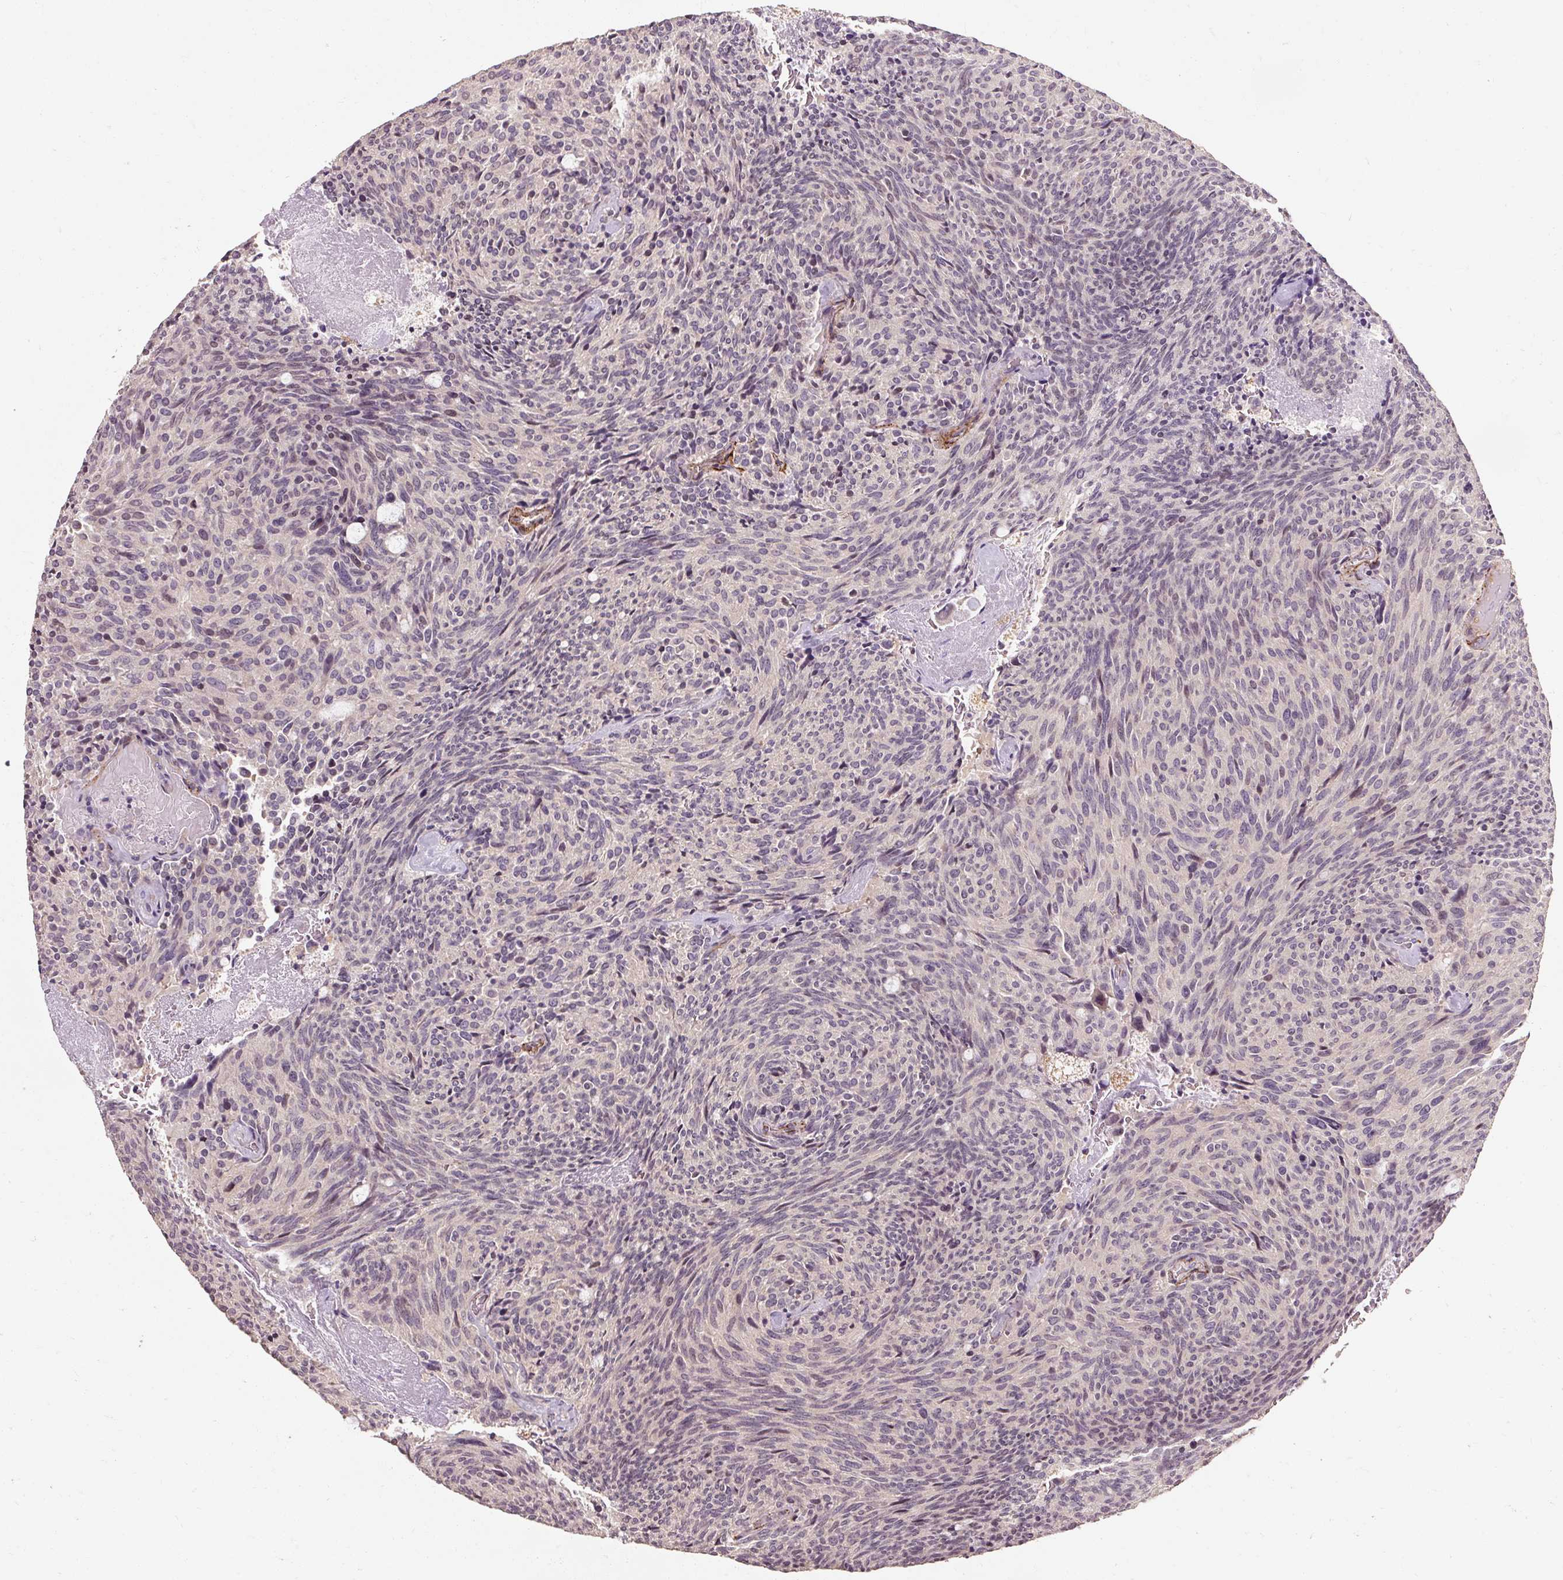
{"staining": {"intensity": "negative", "quantity": "none", "location": "none"}, "tissue": "carcinoid", "cell_type": "Tumor cells", "image_type": "cancer", "snomed": [{"axis": "morphology", "description": "Carcinoid, malignant, NOS"}, {"axis": "topography", "description": "Pancreas"}], "caption": "Human carcinoid stained for a protein using IHC reveals no expression in tumor cells.", "gene": "CFAP65", "patient": {"sex": "female", "age": 54}}